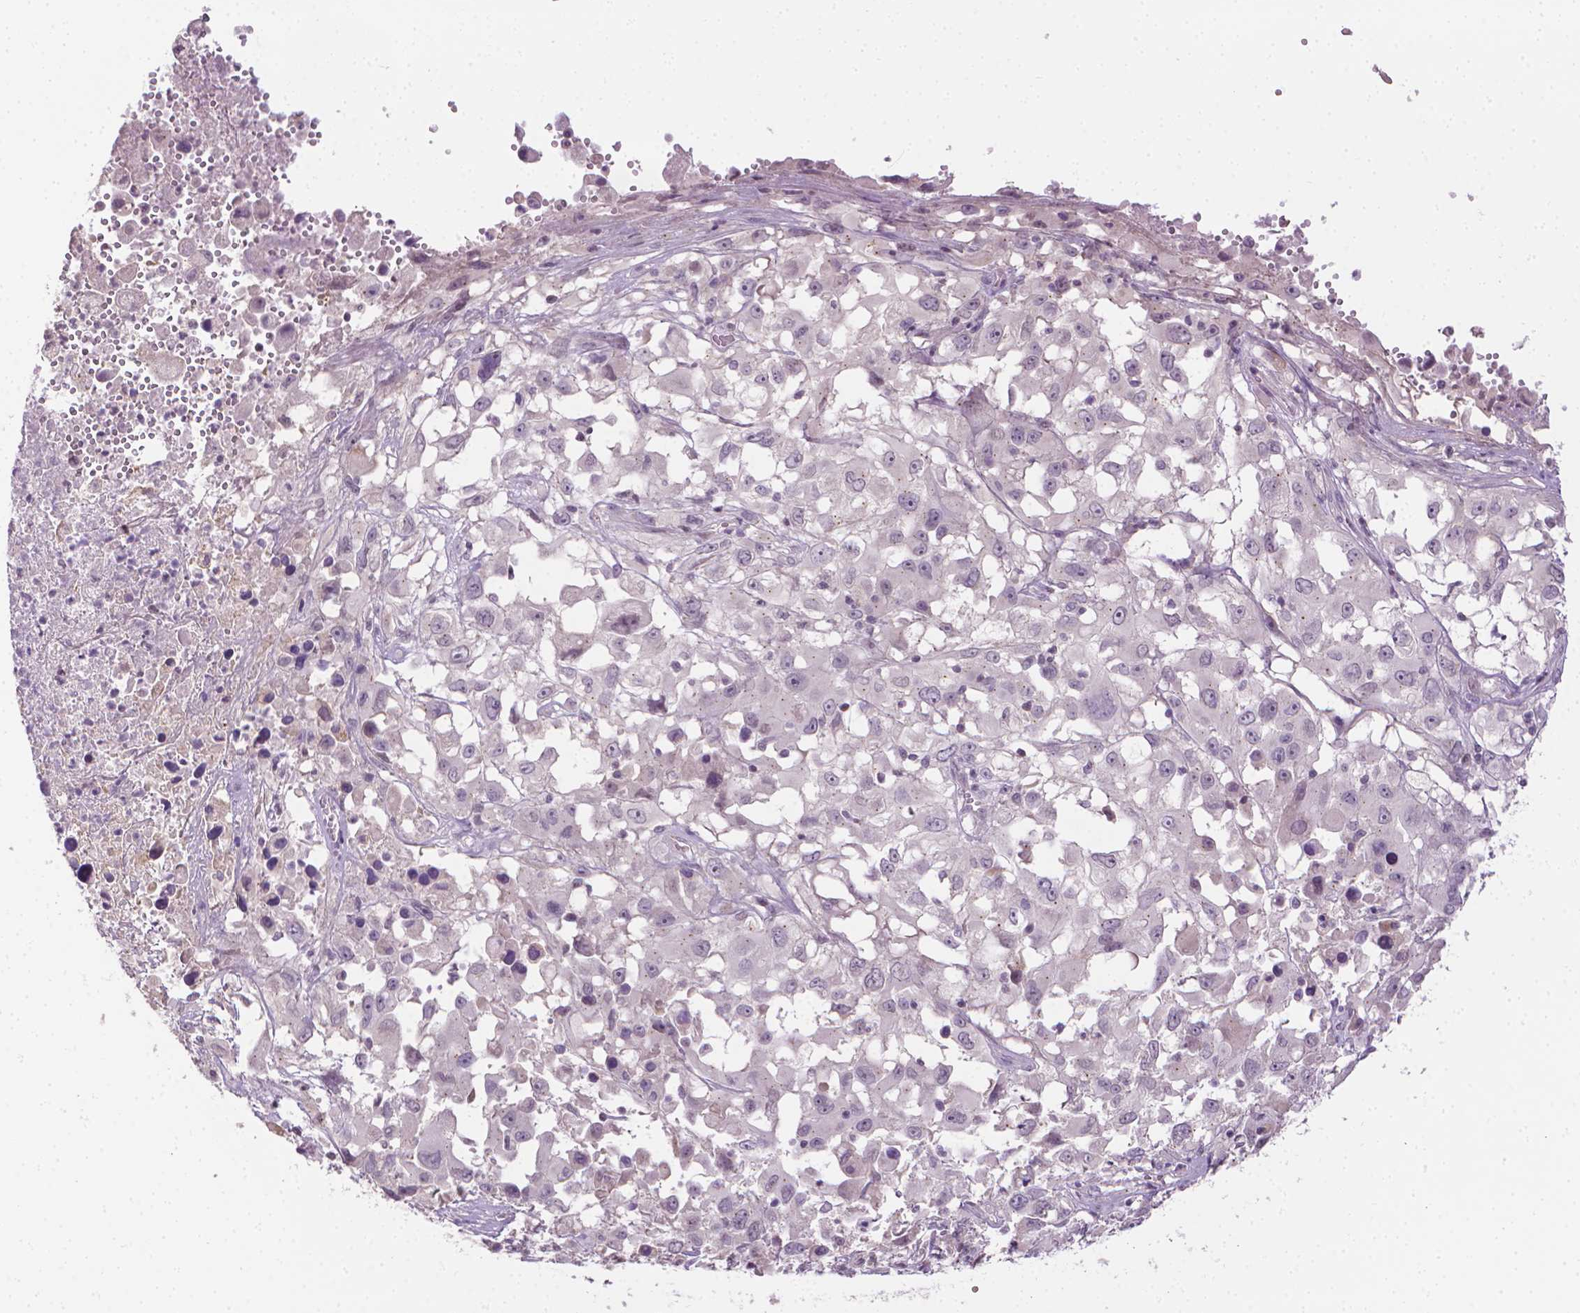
{"staining": {"intensity": "negative", "quantity": "none", "location": "none"}, "tissue": "melanoma", "cell_type": "Tumor cells", "image_type": "cancer", "snomed": [{"axis": "morphology", "description": "Malignant melanoma, Metastatic site"}, {"axis": "topography", "description": "Soft tissue"}], "caption": "DAB immunohistochemical staining of human melanoma reveals no significant staining in tumor cells.", "gene": "NCAN", "patient": {"sex": "male", "age": 50}}